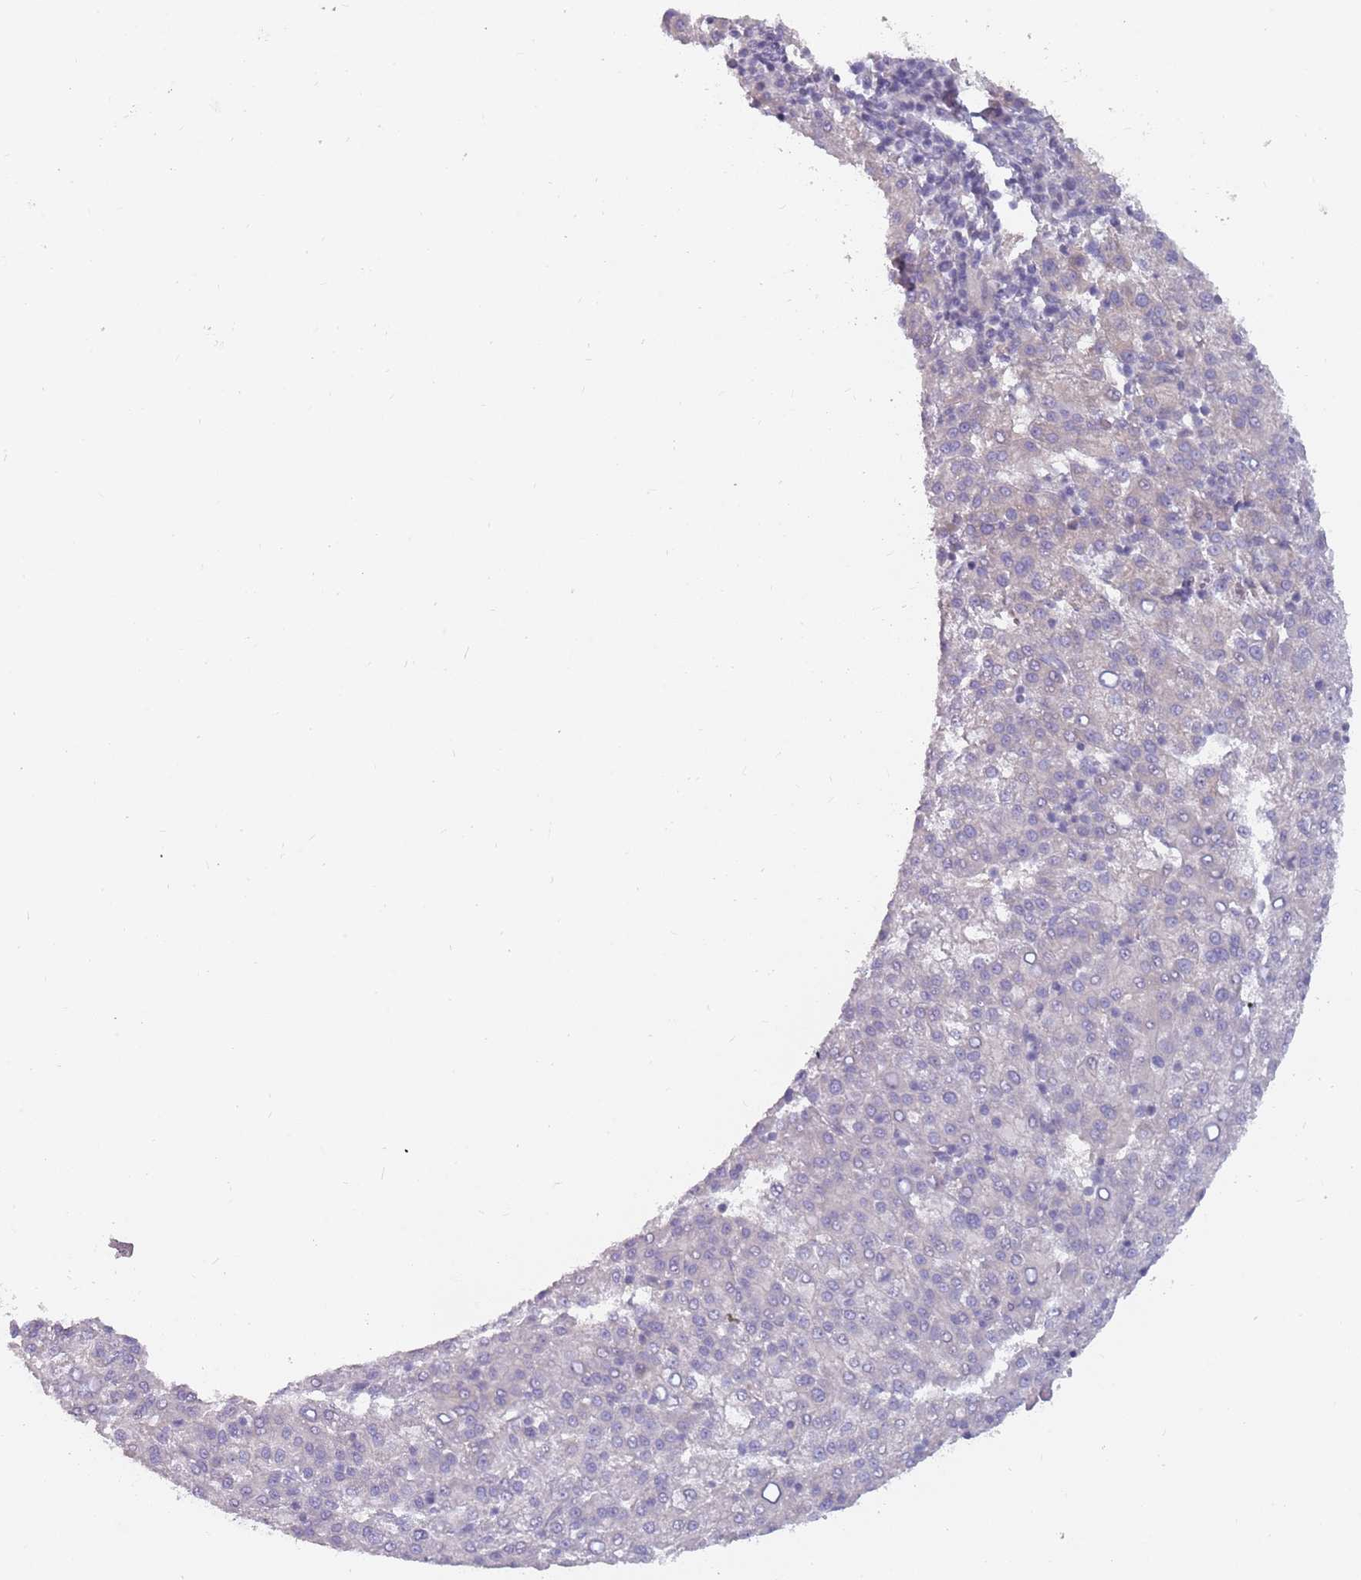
{"staining": {"intensity": "negative", "quantity": "none", "location": "none"}, "tissue": "liver cancer", "cell_type": "Tumor cells", "image_type": "cancer", "snomed": [{"axis": "morphology", "description": "Carcinoma, Hepatocellular, NOS"}, {"axis": "topography", "description": "Liver"}], "caption": "Immunohistochemistry (IHC) image of neoplastic tissue: liver hepatocellular carcinoma stained with DAB exhibits no significant protein expression in tumor cells.", "gene": "DDX4", "patient": {"sex": "female", "age": 58}}